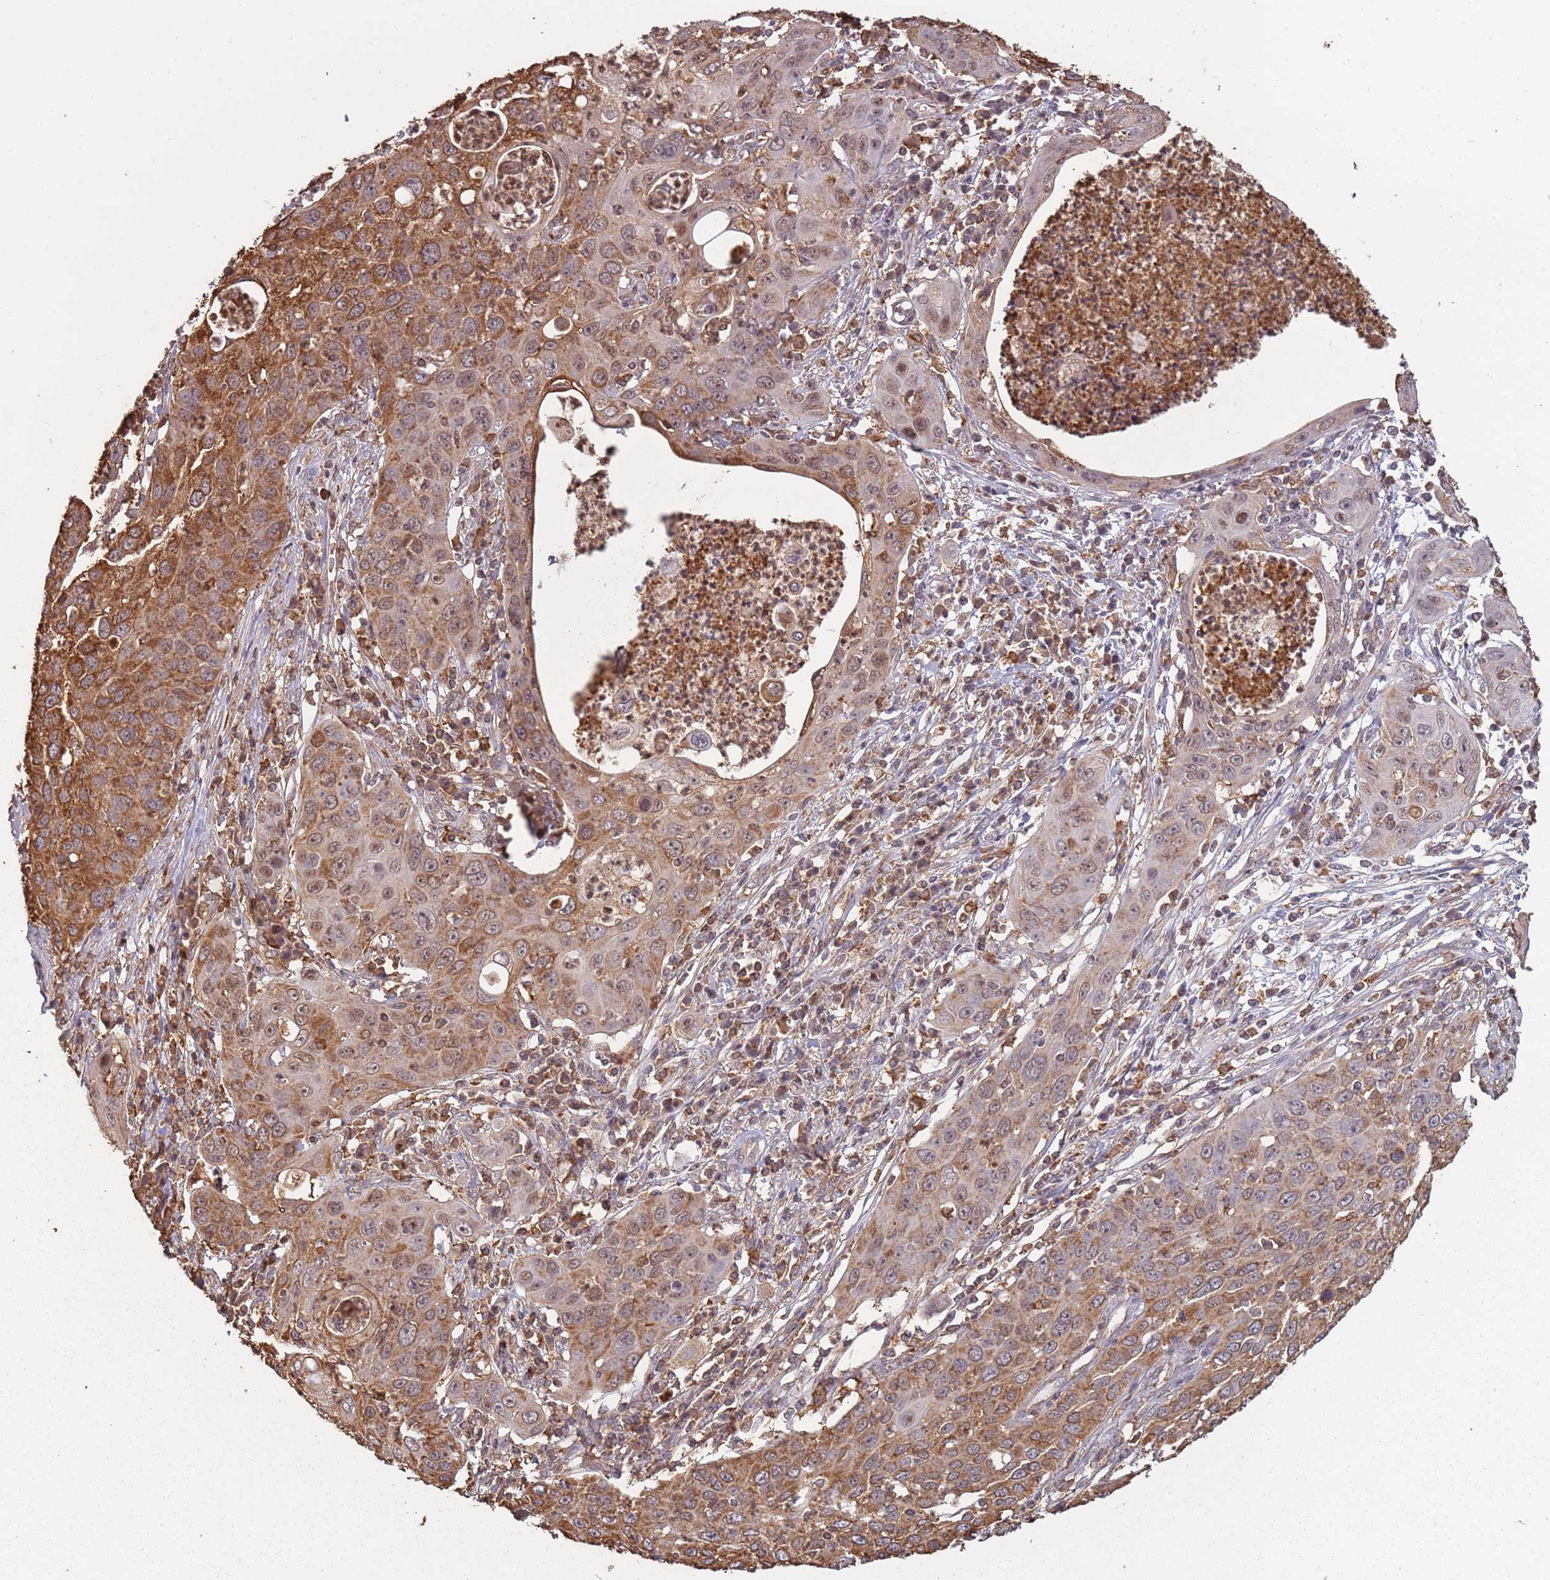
{"staining": {"intensity": "moderate", "quantity": ">75%", "location": "cytoplasmic/membranous"}, "tissue": "cervical cancer", "cell_type": "Tumor cells", "image_type": "cancer", "snomed": [{"axis": "morphology", "description": "Squamous cell carcinoma, NOS"}, {"axis": "topography", "description": "Cervix"}], "caption": "A medium amount of moderate cytoplasmic/membranous positivity is present in approximately >75% of tumor cells in cervical cancer (squamous cell carcinoma) tissue. Immunohistochemistry (ihc) stains the protein of interest in brown and the nuclei are stained blue.", "gene": "ATOSB", "patient": {"sex": "female", "age": 36}}